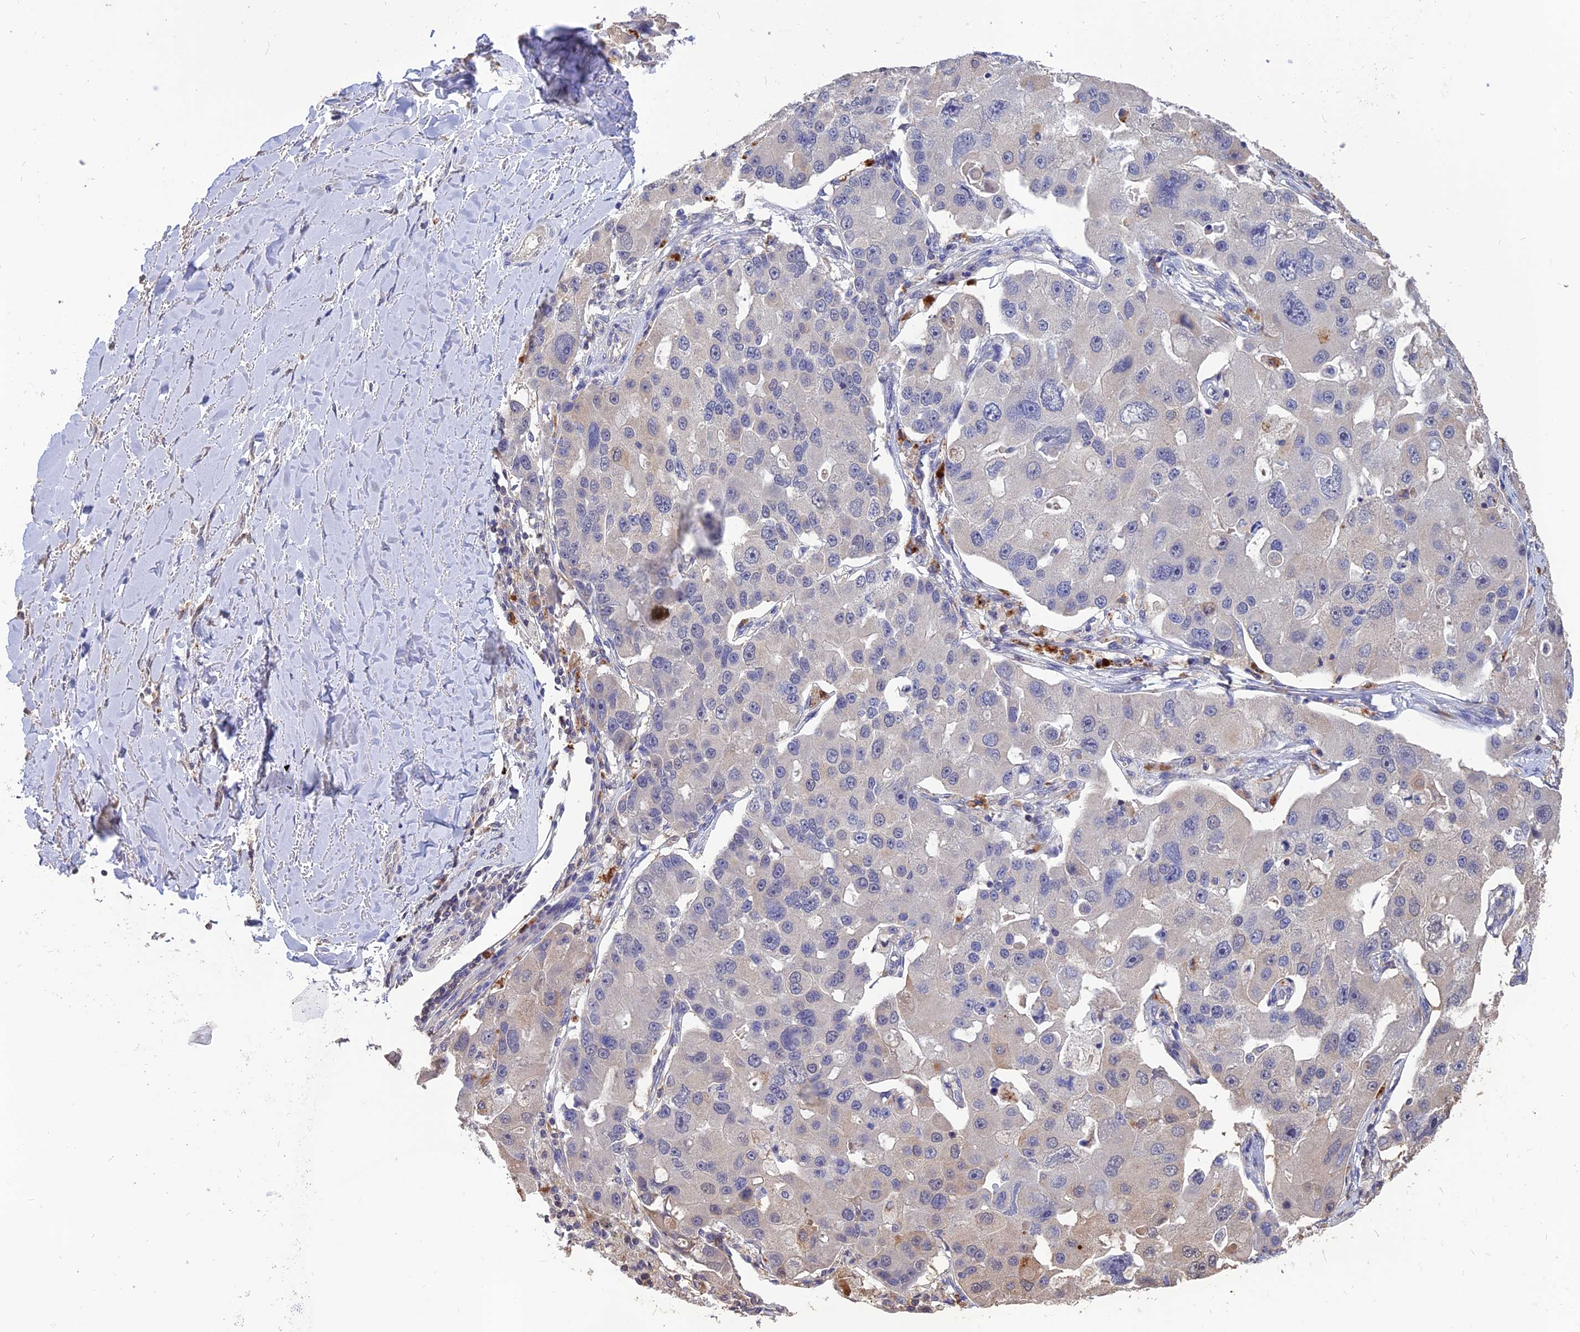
{"staining": {"intensity": "negative", "quantity": "none", "location": "none"}, "tissue": "lung cancer", "cell_type": "Tumor cells", "image_type": "cancer", "snomed": [{"axis": "morphology", "description": "Adenocarcinoma, NOS"}, {"axis": "topography", "description": "Lung"}], "caption": "Human adenocarcinoma (lung) stained for a protein using immunohistochemistry demonstrates no positivity in tumor cells.", "gene": "CARMIL2", "patient": {"sex": "female", "age": 54}}